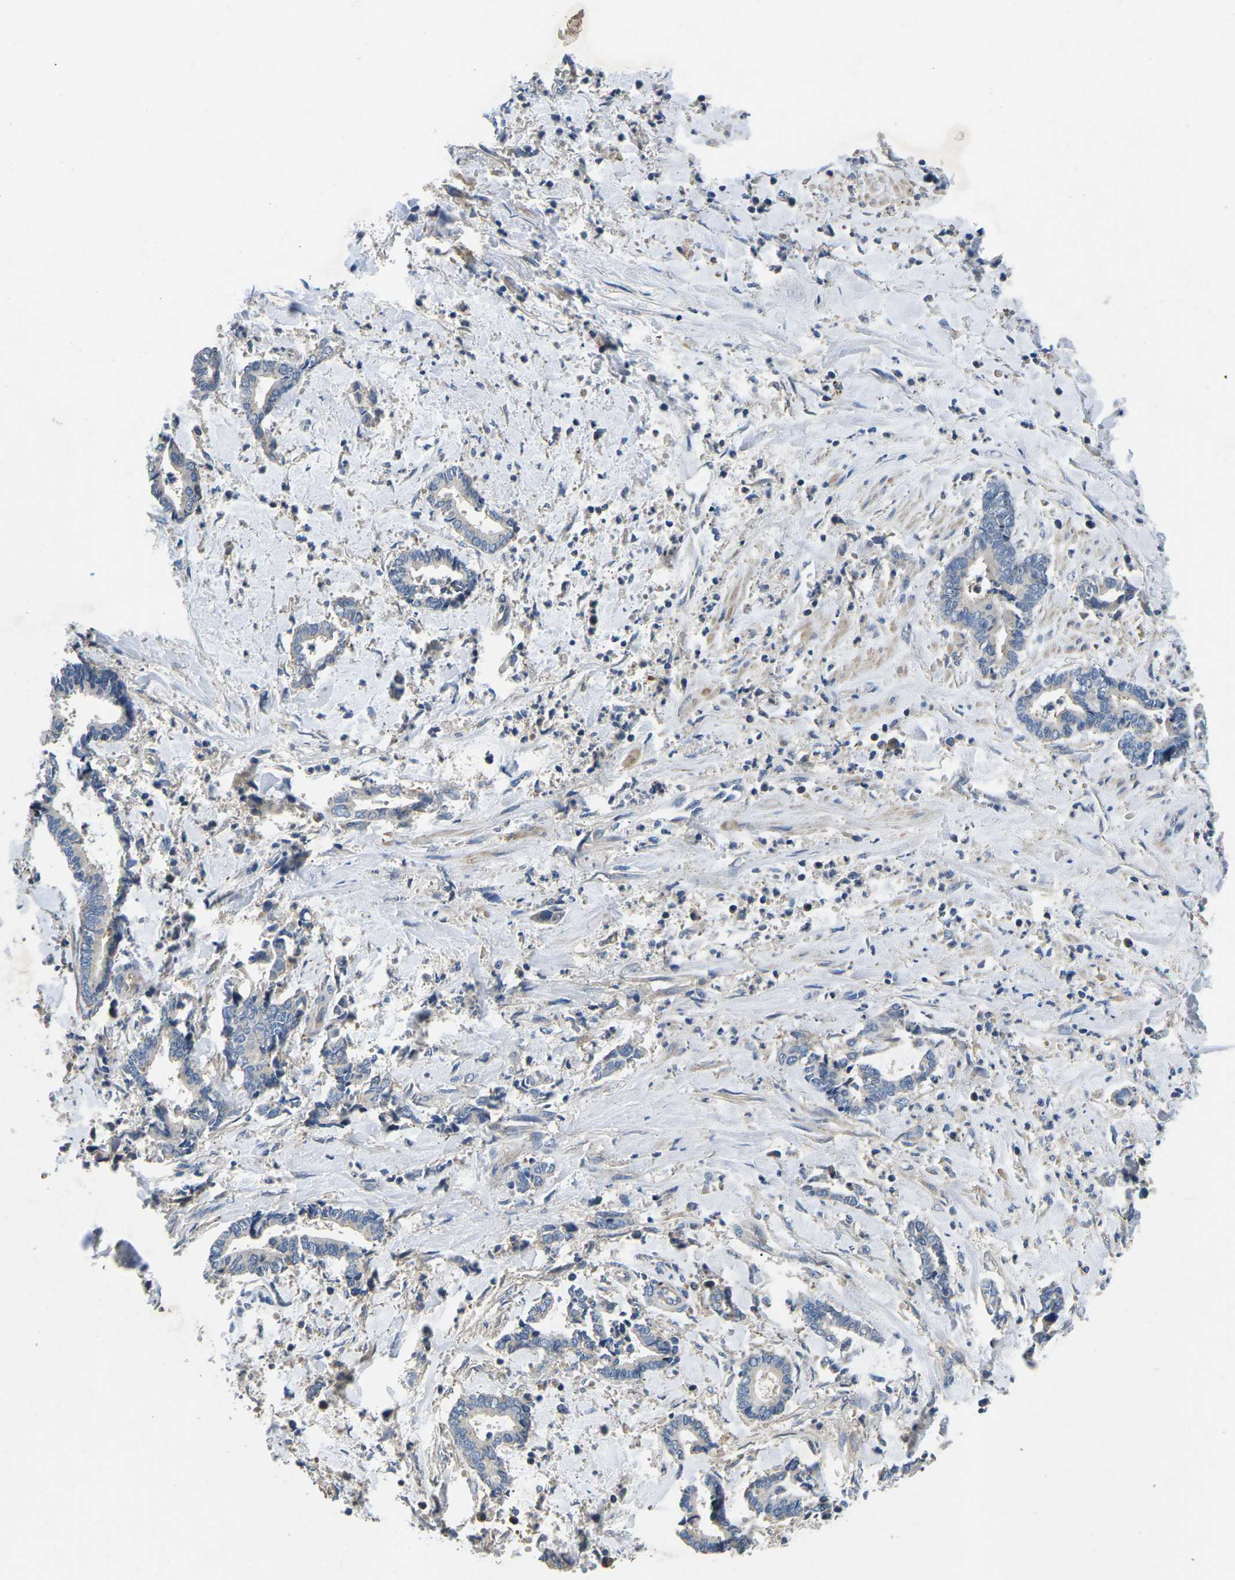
{"staining": {"intensity": "negative", "quantity": "none", "location": "none"}, "tissue": "cervical cancer", "cell_type": "Tumor cells", "image_type": "cancer", "snomed": [{"axis": "morphology", "description": "Adenocarcinoma, NOS"}, {"axis": "topography", "description": "Cervix"}], "caption": "IHC of cervical cancer shows no positivity in tumor cells. (DAB IHC, high magnification).", "gene": "PDCD6IP", "patient": {"sex": "female", "age": 44}}